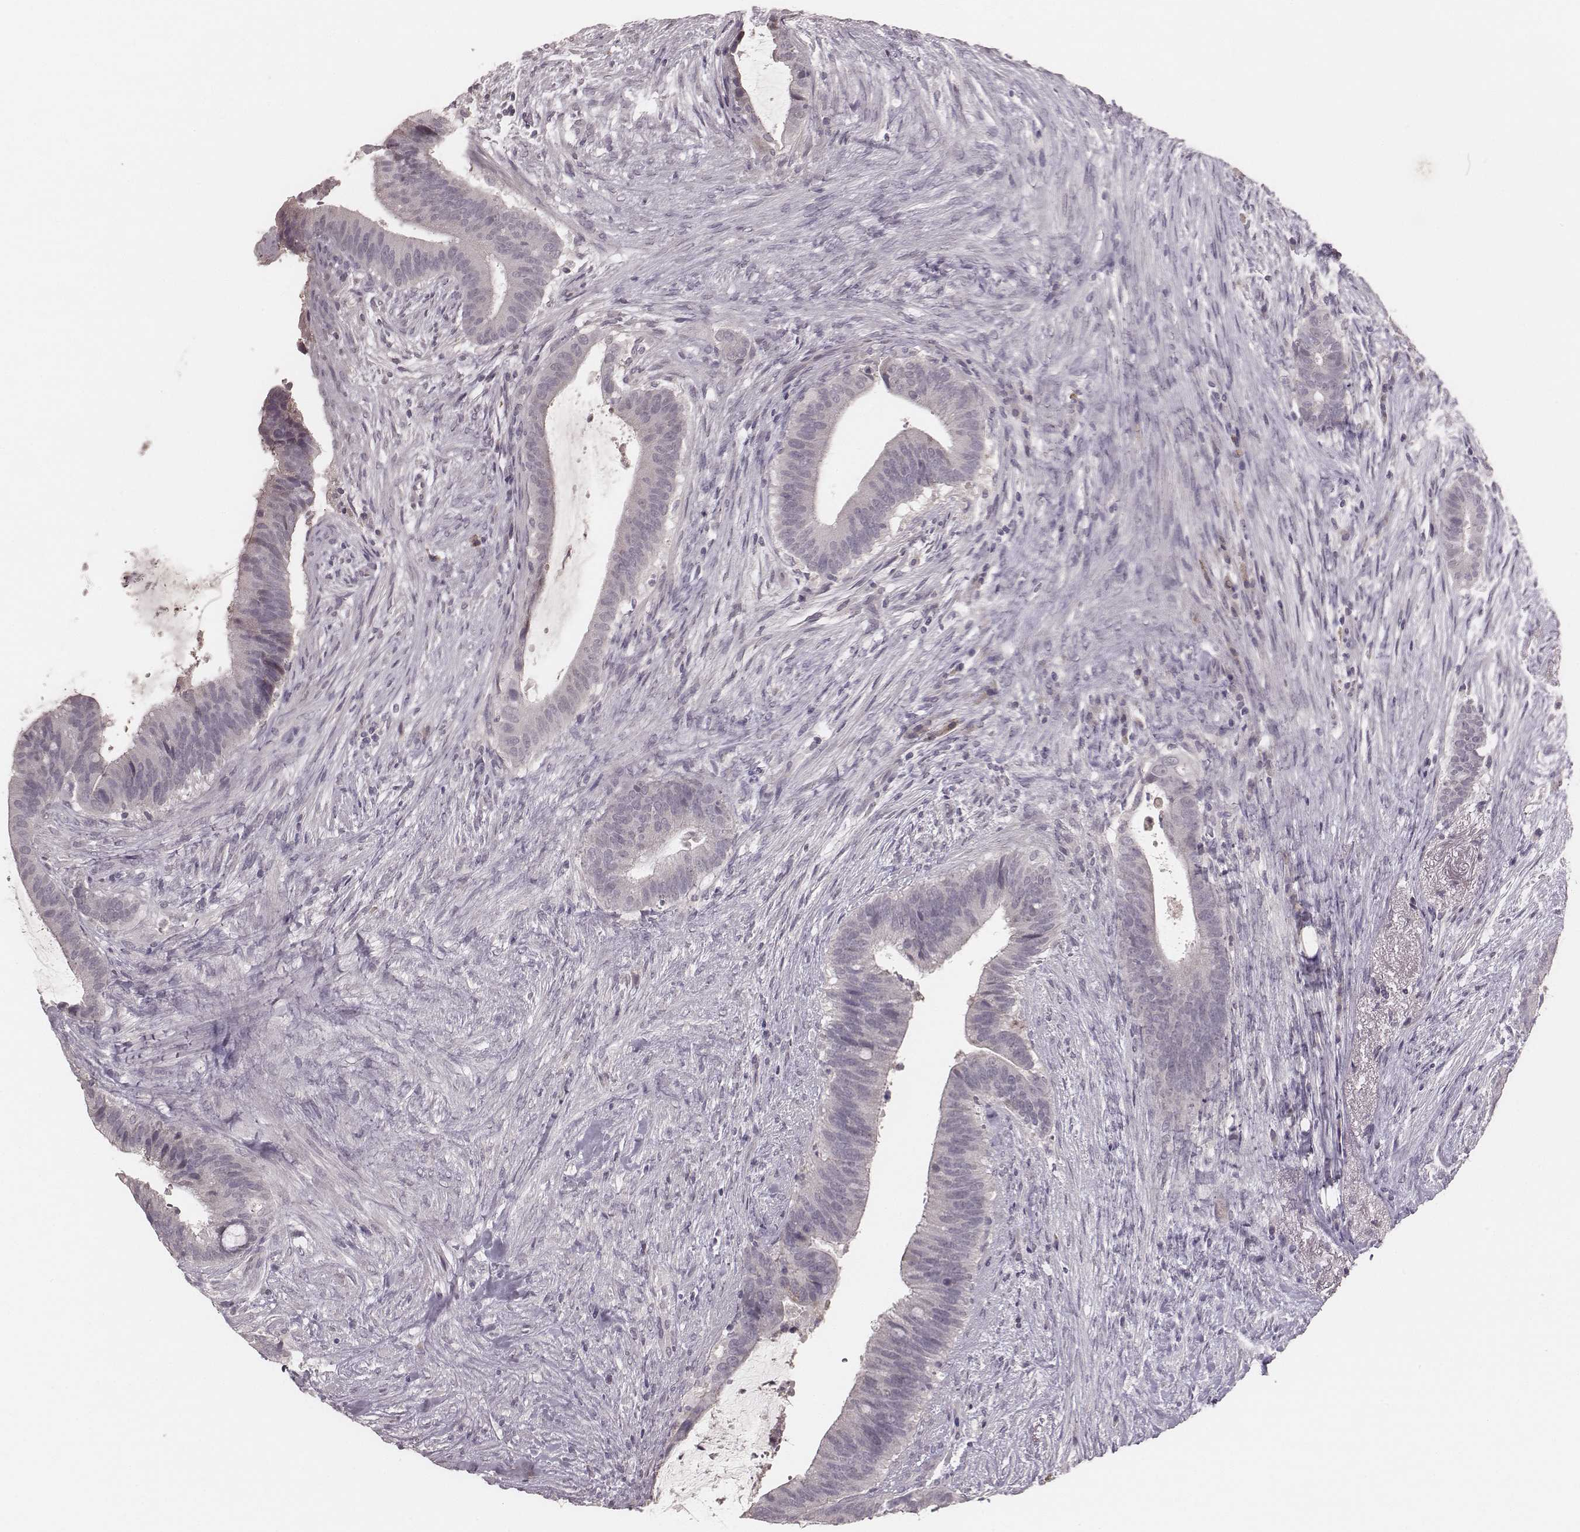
{"staining": {"intensity": "negative", "quantity": "none", "location": "none"}, "tissue": "colorectal cancer", "cell_type": "Tumor cells", "image_type": "cancer", "snomed": [{"axis": "morphology", "description": "Adenocarcinoma, NOS"}, {"axis": "topography", "description": "Colon"}], "caption": "High magnification brightfield microscopy of adenocarcinoma (colorectal) stained with DAB (3,3'-diaminobenzidine) (brown) and counterstained with hematoxylin (blue): tumor cells show no significant staining.", "gene": "LY6K", "patient": {"sex": "female", "age": 43}}